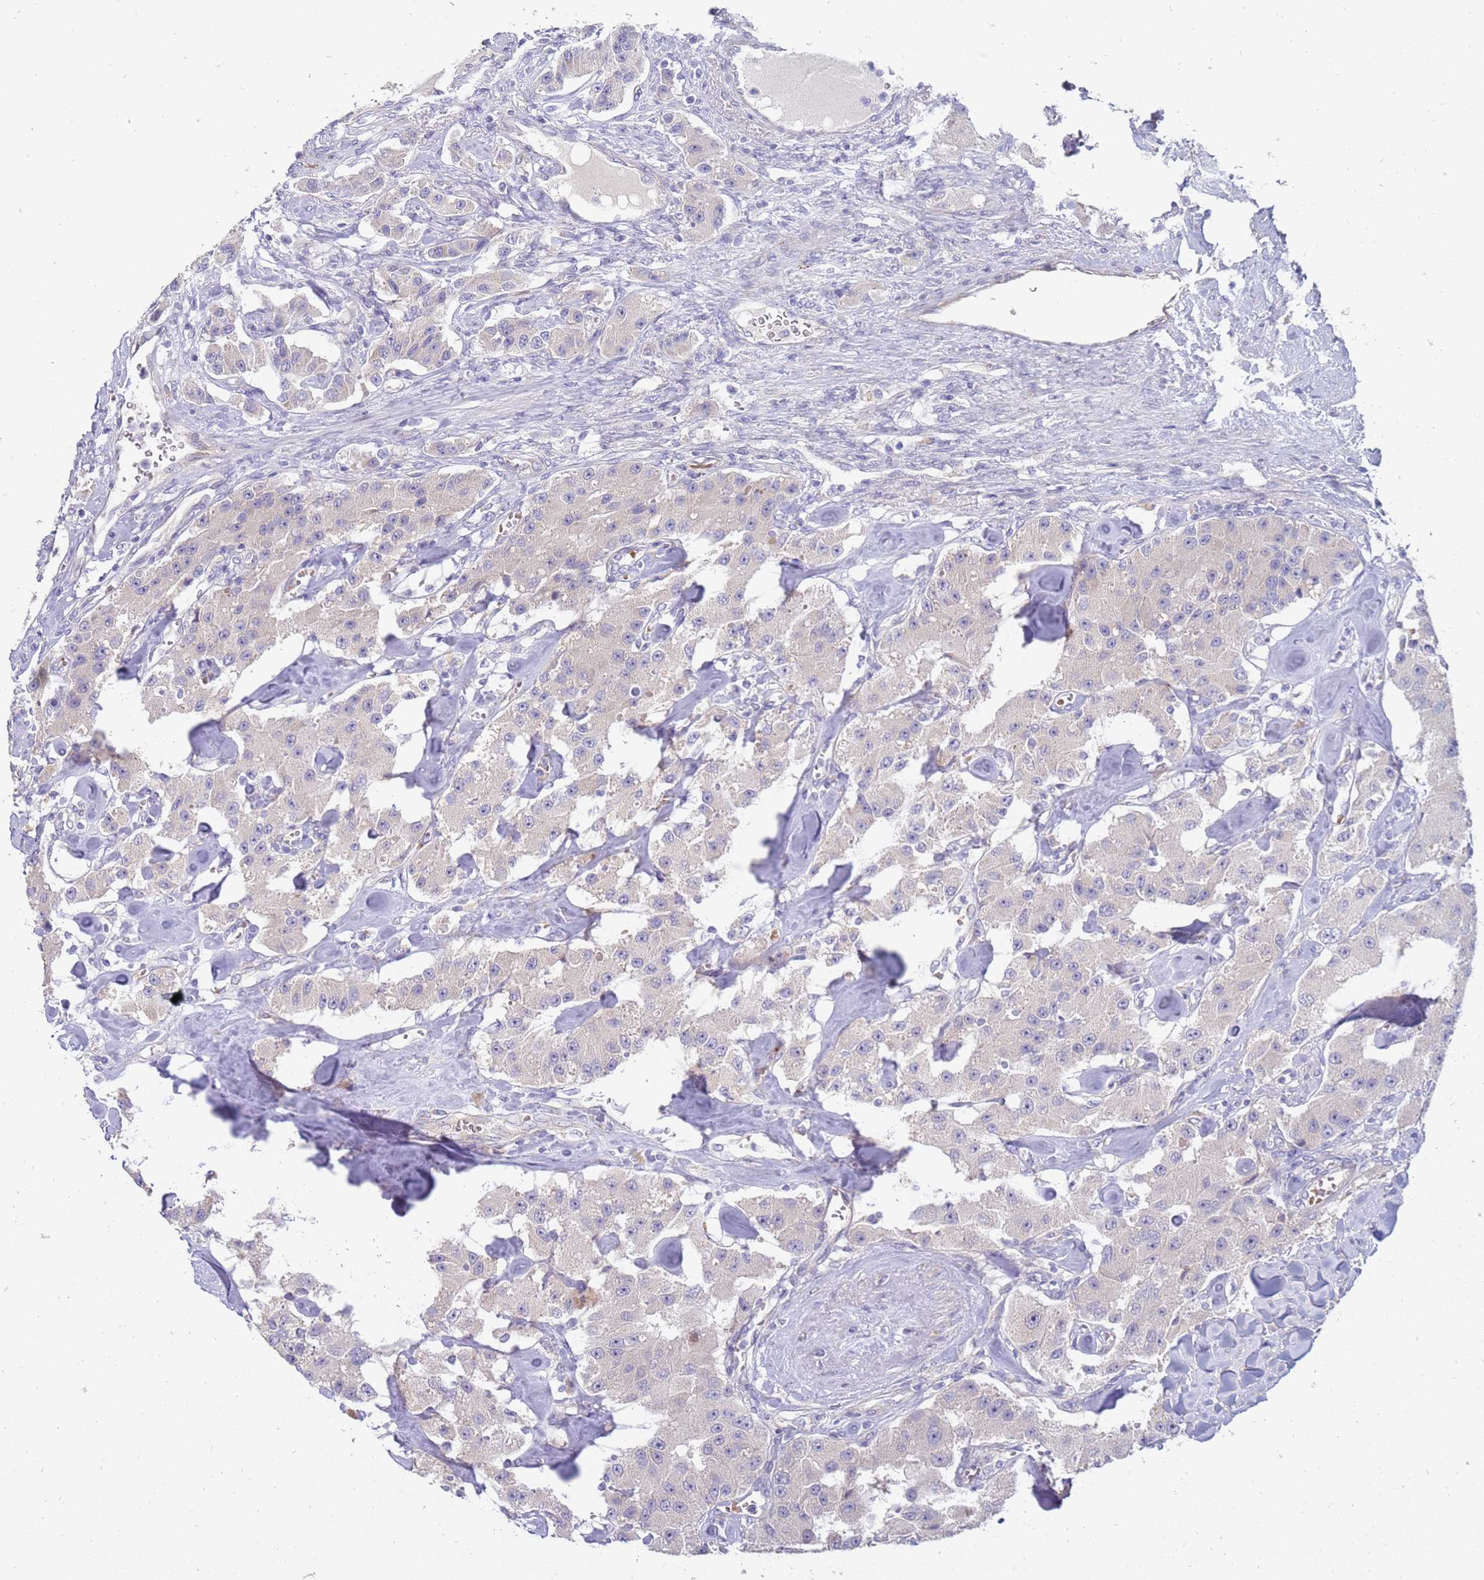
{"staining": {"intensity": "negative", "quantity": "none", "location": "none"}, "tissue": "carcinoid", "cell_type": "Tumor cells", "image_type": "cancer", "snomed": [{"axis": "morphology", "description": "Carcinoid, malignant, NOS"}, {"axis": "topography", "description": "Pancreas"}], "caption": "DAB (3,3'-diaminobenzidine) immunohistochemical staining of carcinoid shows no significant staining in tumor cells.", "gene": "NMUR2", "patient": {"sex": "male", "age": 41}}